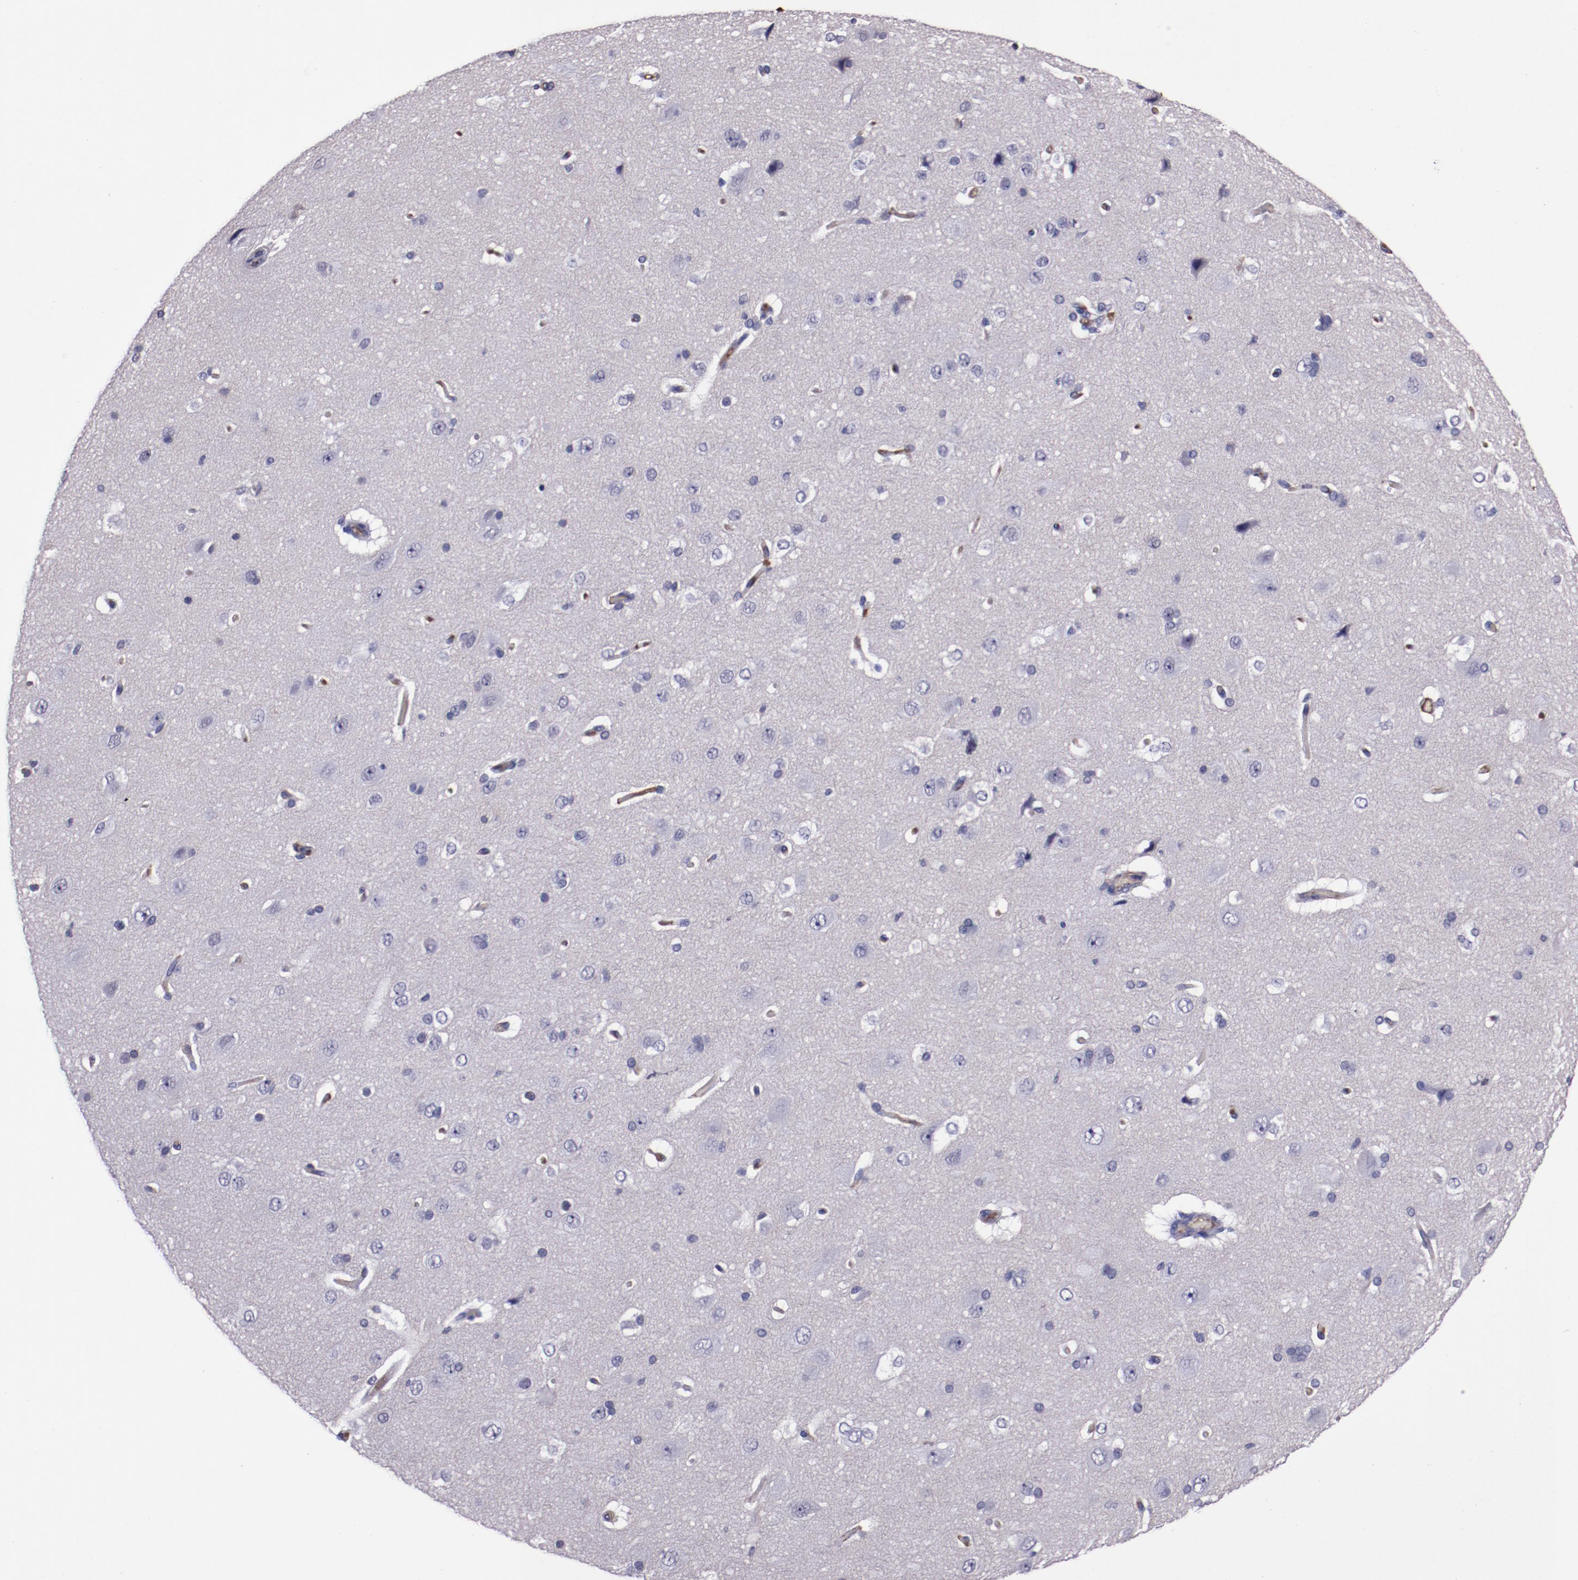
{"staining": {"intensity": "strong", "quantity": ">75%", "location": "cytoplasmic/membranous"}, "tissue": "cerebral cortex", "cell_type": "Endothelial cells", "image_type": "normal", "snomed": [{"axis": "morphology", "description": "Normal tissue, NOS"}, {"axis": "topography", "description": "Cerebral cortex"}], "caption": "Benign cerebral cortex demonstrates strong cytoplasmic/membranous expression in about >75% of endothelial cells, visualized by immunohistochemistry. (DAB (3,3'-diaminobenzidine) IHC, brown staining for protein, blue staining for nuclei).", "gene": "A2M", "patient": {"sex": "female", "age": 45}}